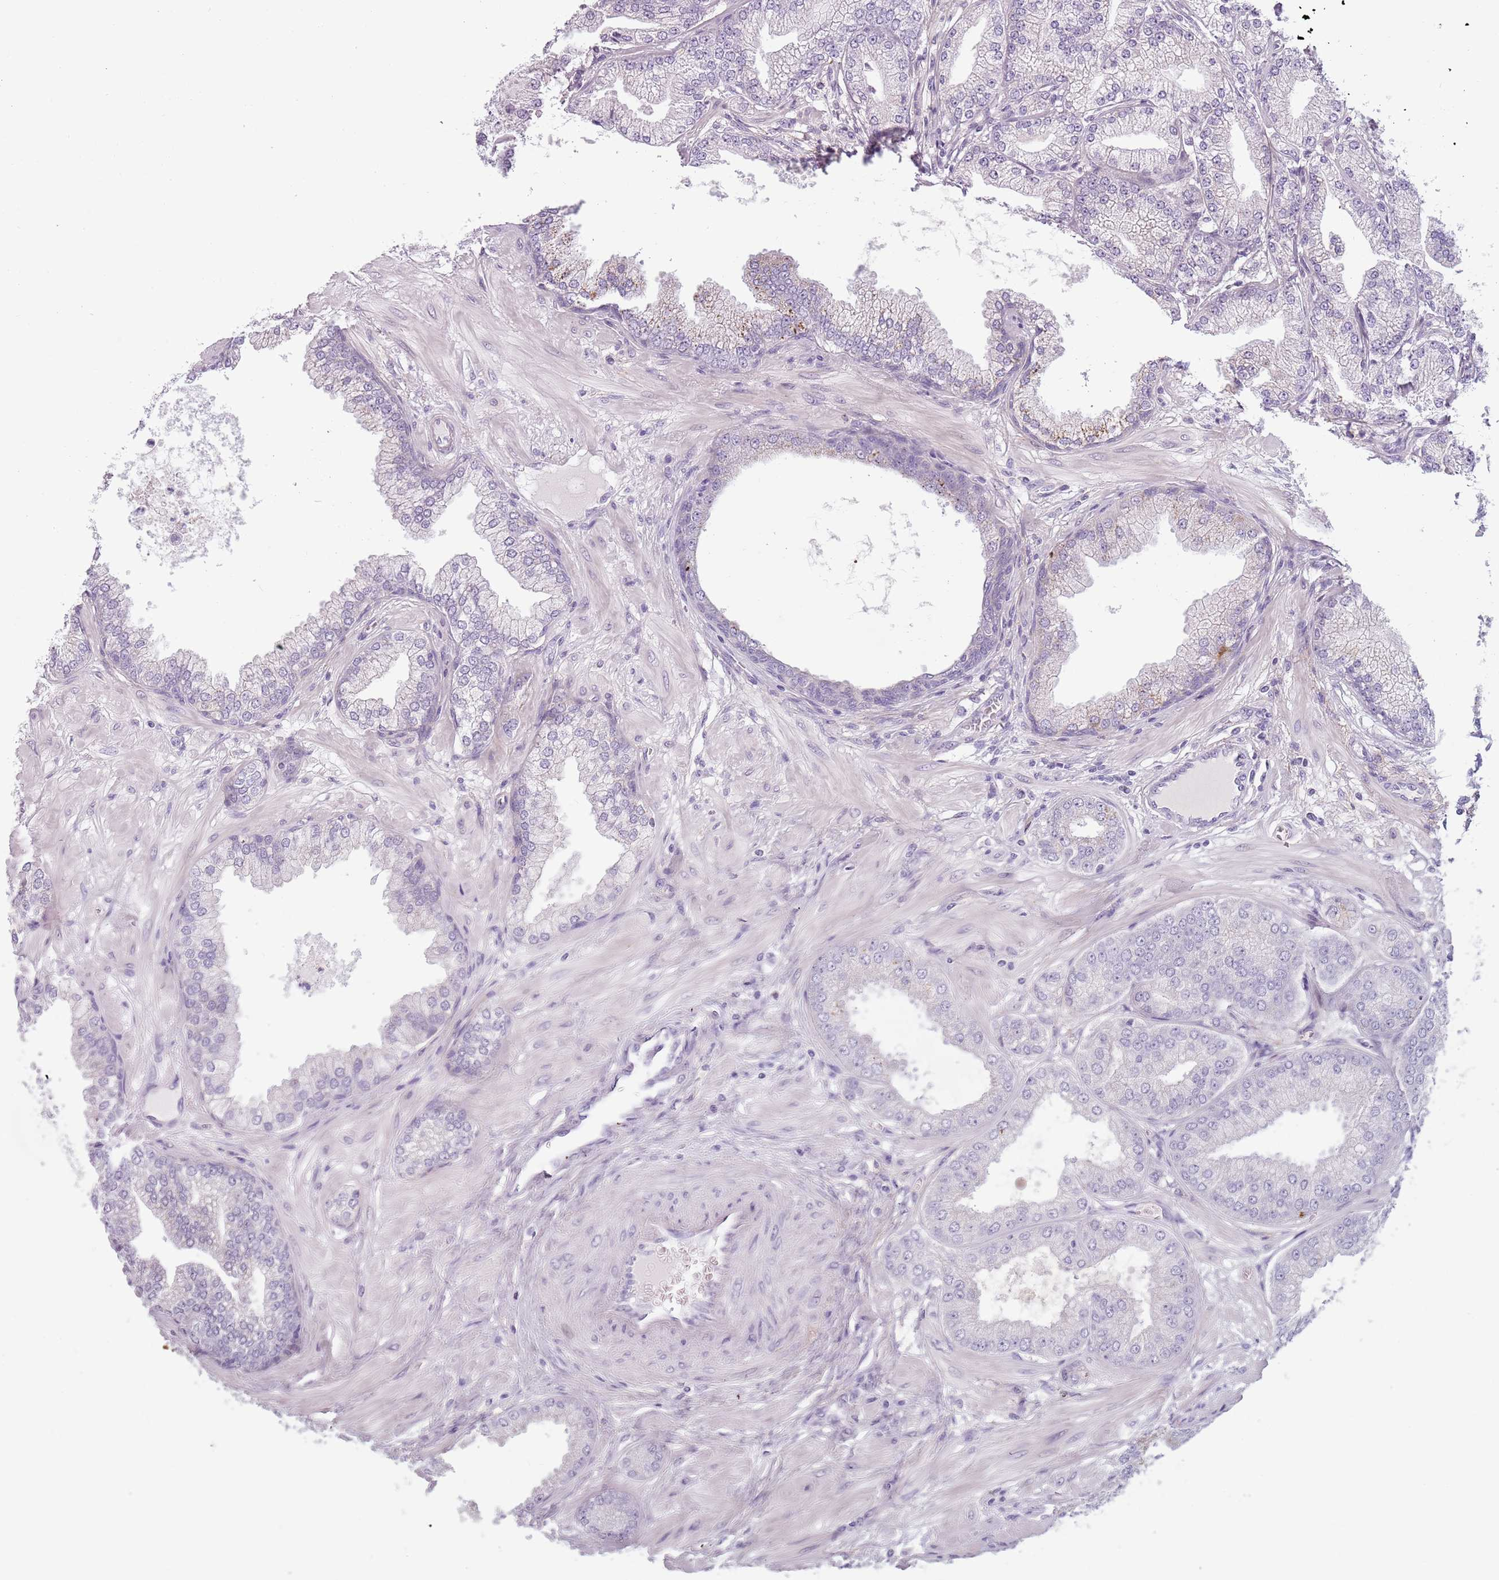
{"staining": {"intensity": "negative", "quantity": "none", "location": "none"}, "tissue": "prostate cancer", "cell_type": "Tumor cells", "image_type": "cancer", "snomed": [{"axis": "morphology", "description": "Adenocarcinoma, Low grade"}, {"axis": "topography", "description": "Prostate"}], "caption": "An immunohistochemistry (IHC) histopathology image of adenocarcinoma (low-grade) (prostate) is shown. There is no staining in tumor cells of adenocarcinoma (low-grade) (prostate).", "gene": "MEGF8", "patient": {"sex": "male", "age": 55}}